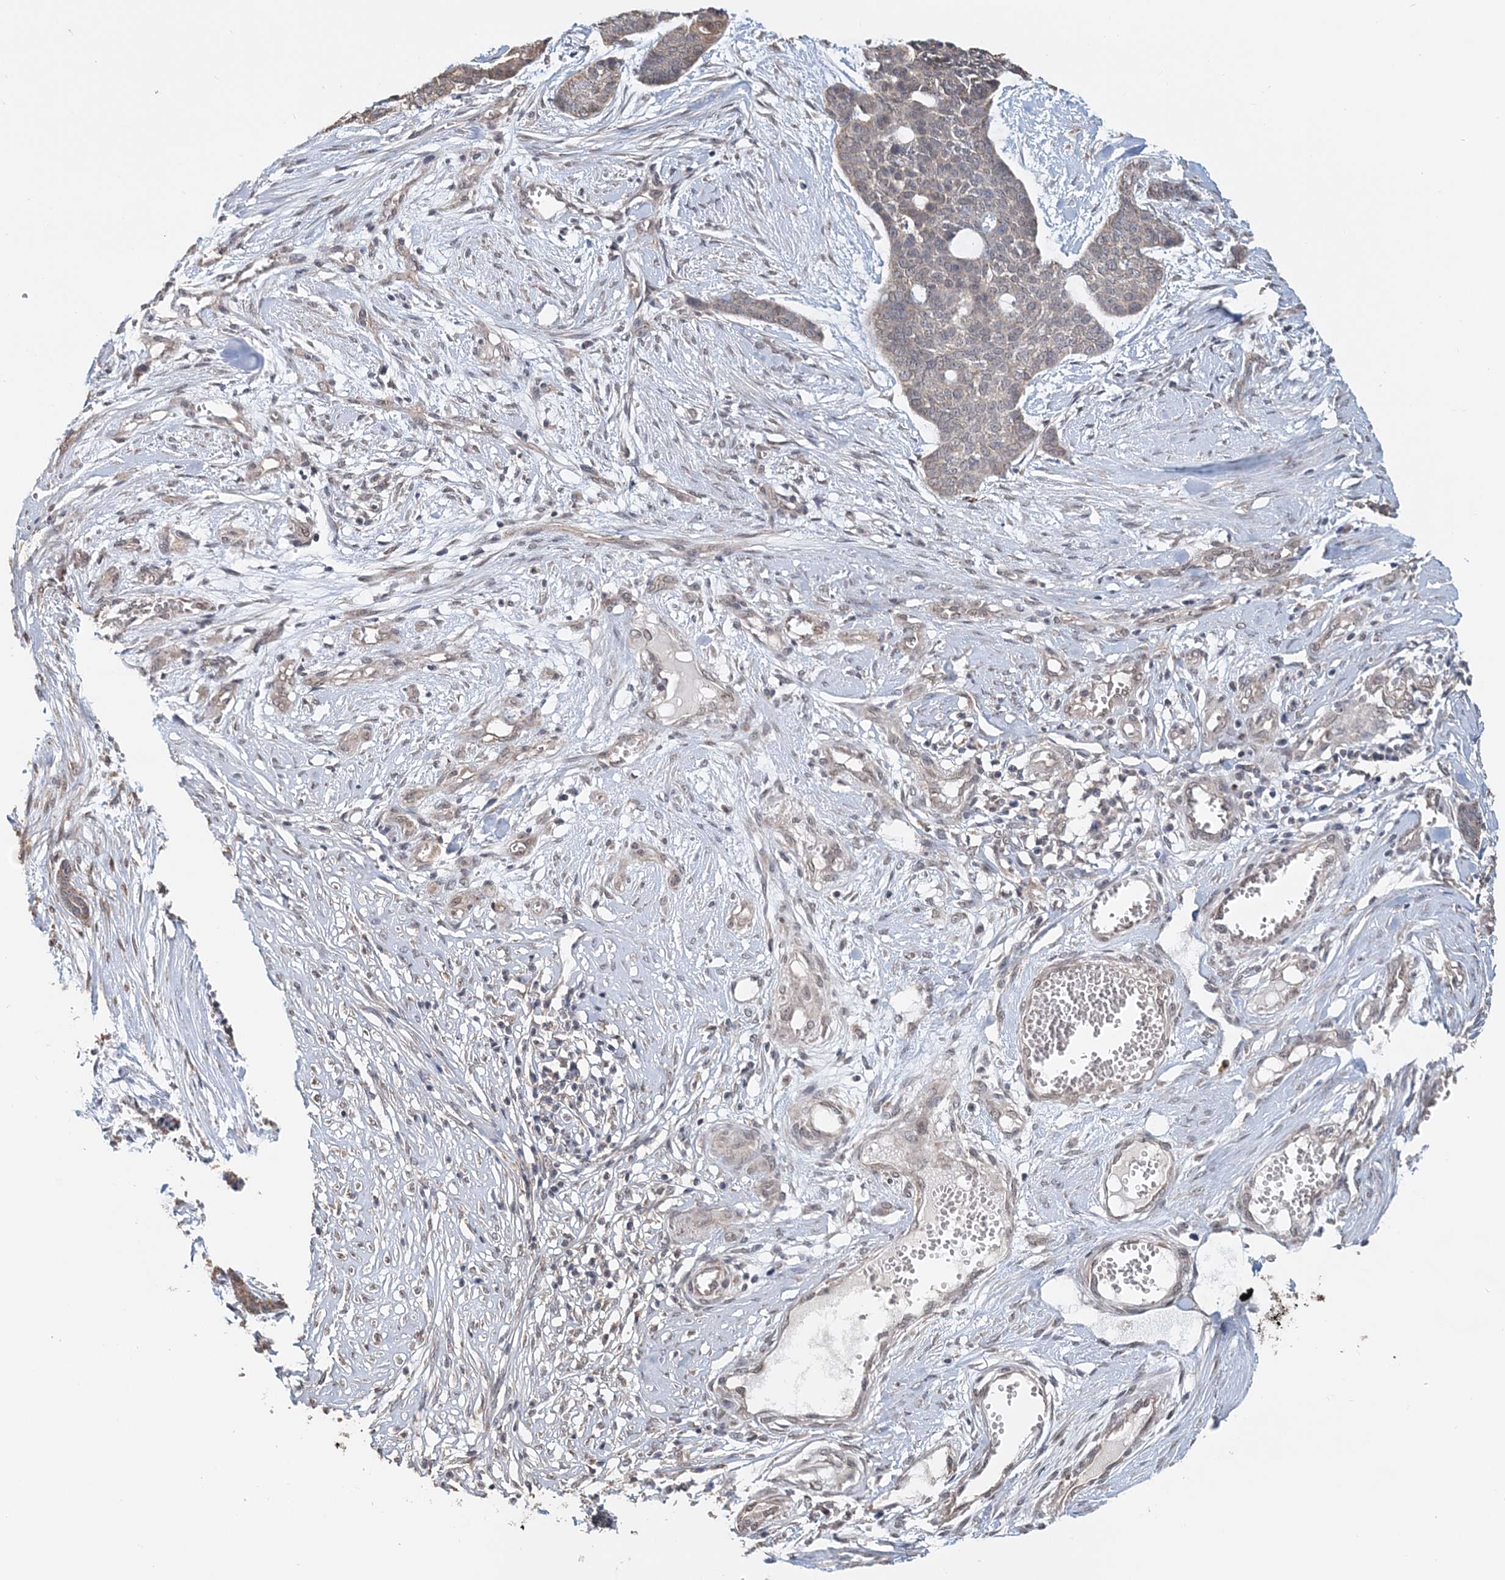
{"staining": {"intensity": "weak", "quantity": "25%-75%", "location": "cytoplasmic/membranous"}, "tissue": "skin cancer", "cell_type": "Tumor cells", "image_type": "cancer", "snomed": [{"axis": "morphology", "description": "Basal cell carcinoma"}, {"axis": "topography", "description": "Skin"}], "caption": "Tumor cells demonstrate low levels of weak cytoplasmic/membranous positivity in approximately 25%-75% of cells in skin cancer.", "gene": "FBXO38", "patient": {"sex": "female", "age": 64}}